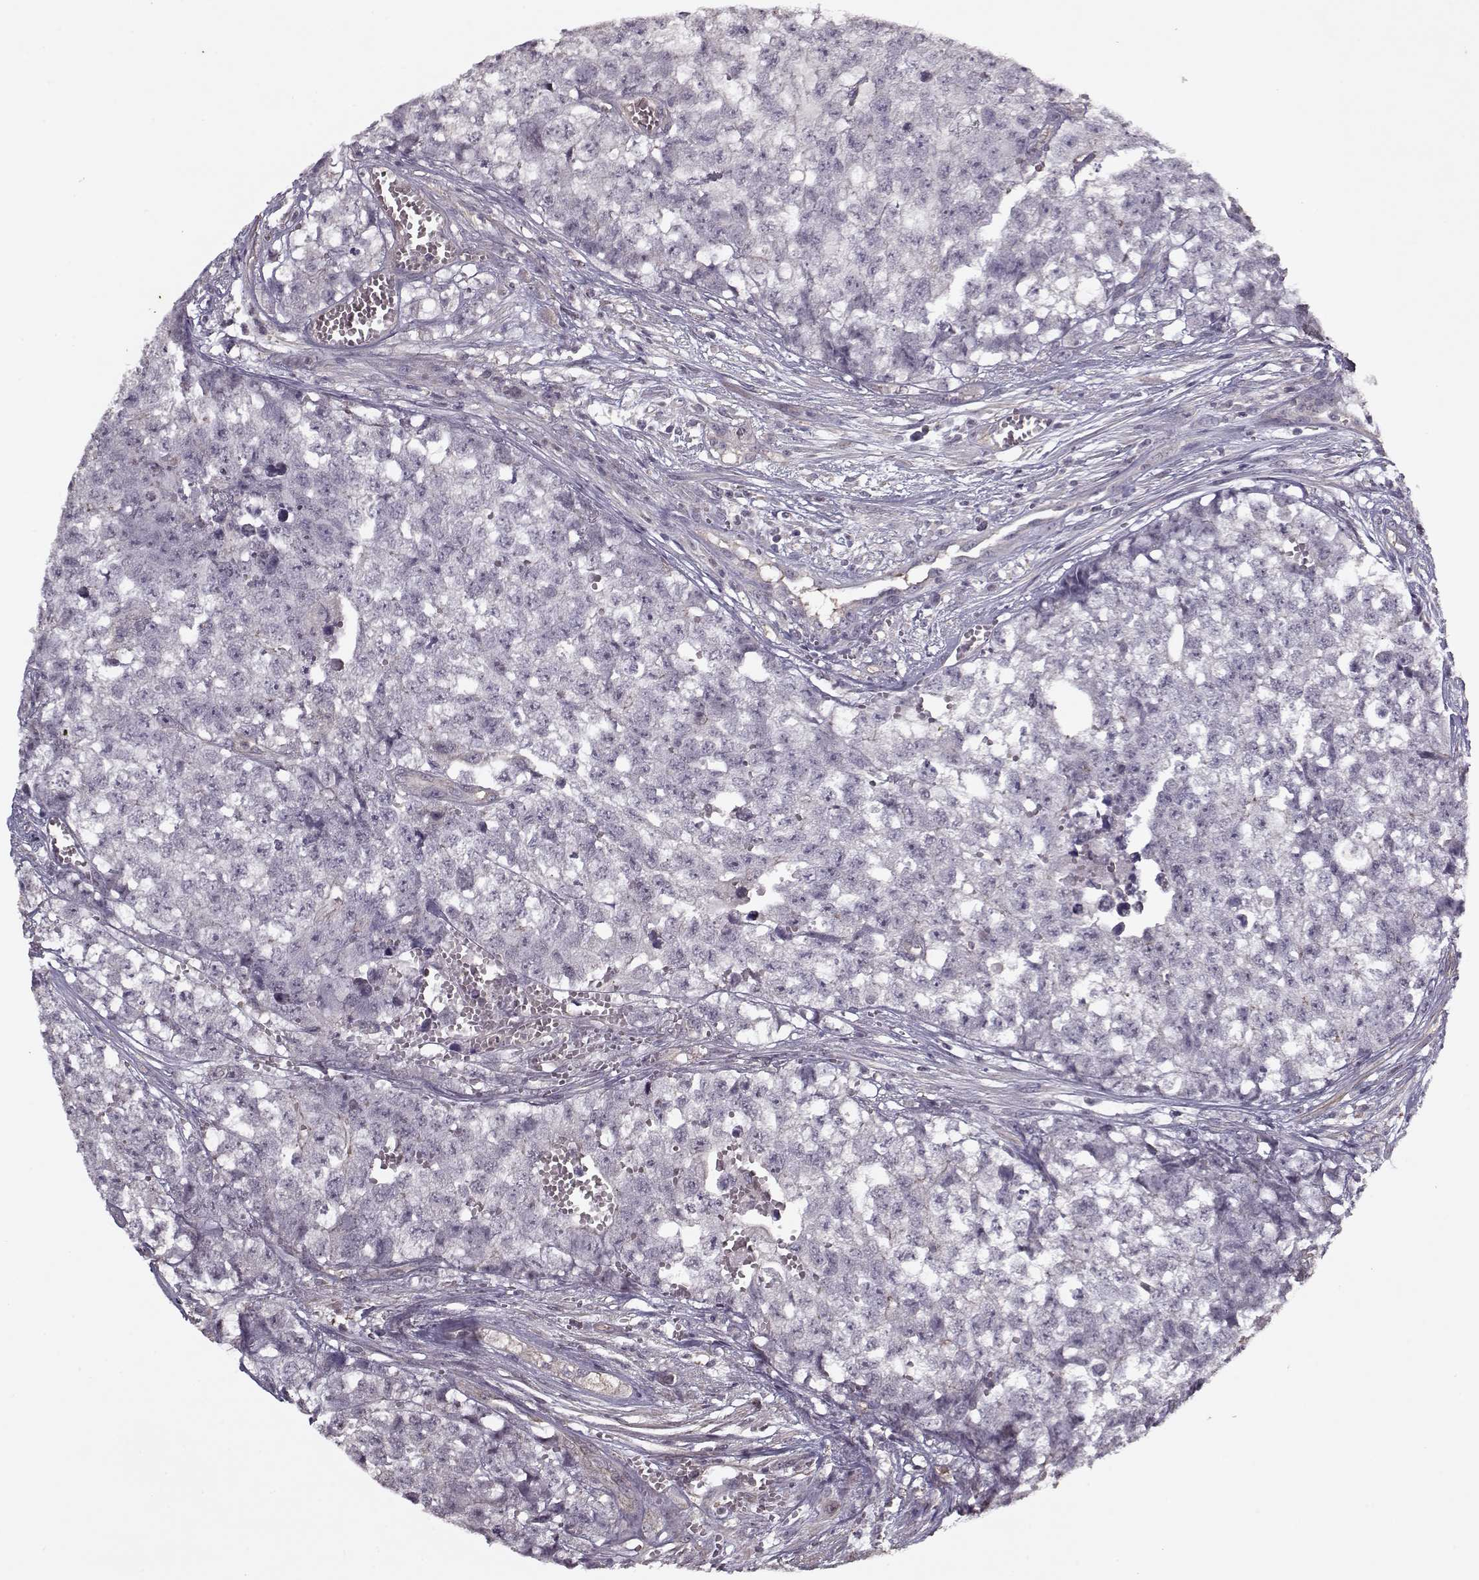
{"staining": {"intensity": "negative", "quantity": "none", "location": "none"}, "tissue": "testis cancer", "cell_type": "Tumor cells", "image_type": "cancer", "snomed": [{"axis": "morphology", "description": "Seminoma, NOS"}, {"axis": "morphology", "description": "Carcinoma, Embryonal, NOS"}, {"axis": "topography", "description": "Testis"}], "caption": "Tumor cells are negative for protein expression in human seminoma (testis).", "gene": "KRT9", "patient": {"sex": "male", "age": 22}}